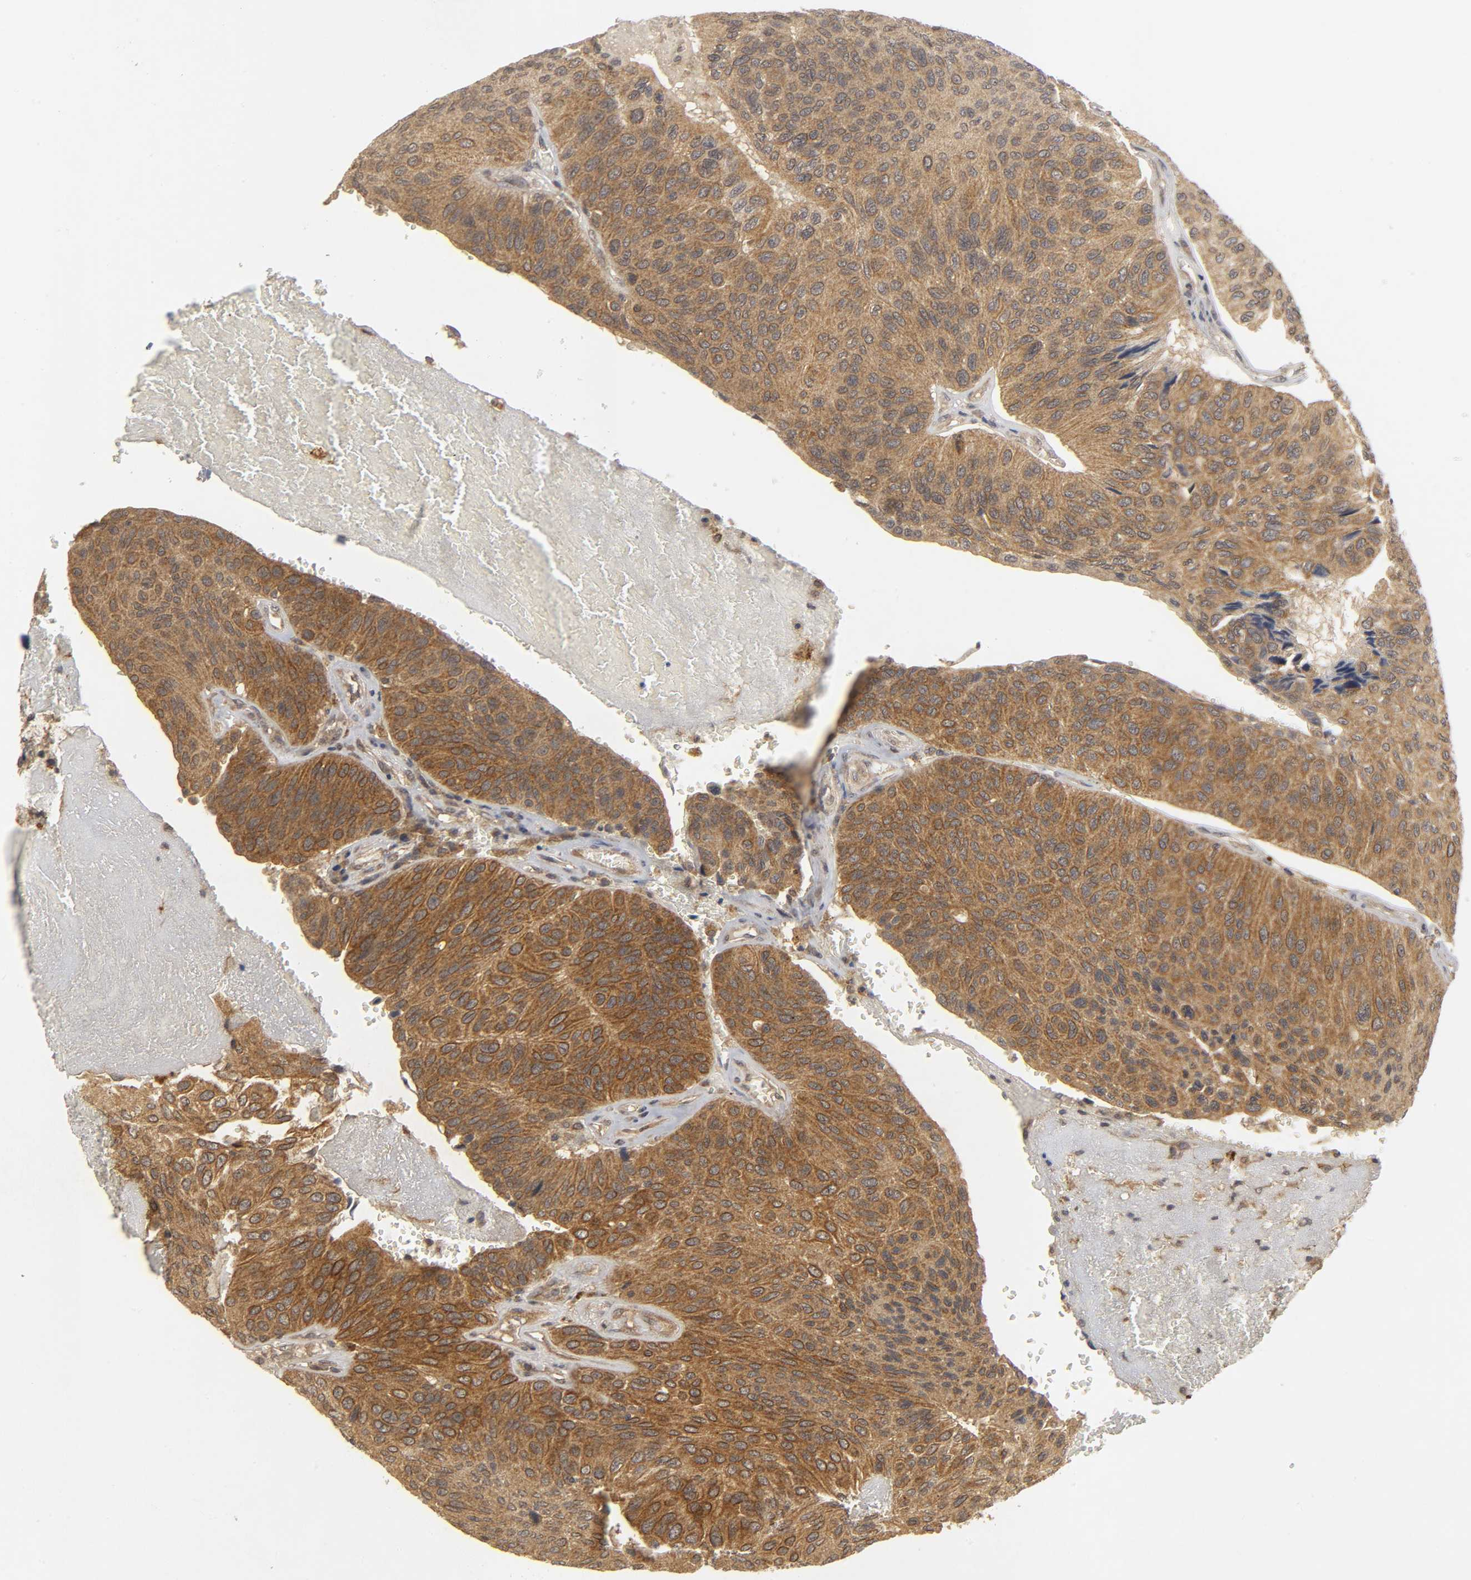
{"staining": {"intensity": "strong", "quantity": ">75%", "location": "cytoplasmic/membranous"}, "tissue": "urothelial cancer", "cell_type": "Tumor cells", "image_type": "cancer", "snomed": [{"axis": "morphology", "description": "Urothelial carcinoma, High grade"}, {"axis": "topography", "description": "Urinary bladder"}], "caption": "Urothelial cancer stained with DAB immunohistochemistry exhibits high levels of strong cytoplasmic/membranous positivity in approximately >75% of tumor cells.", "gene": "TRAF6", "patient": {"sex": "male", "age": 66}}